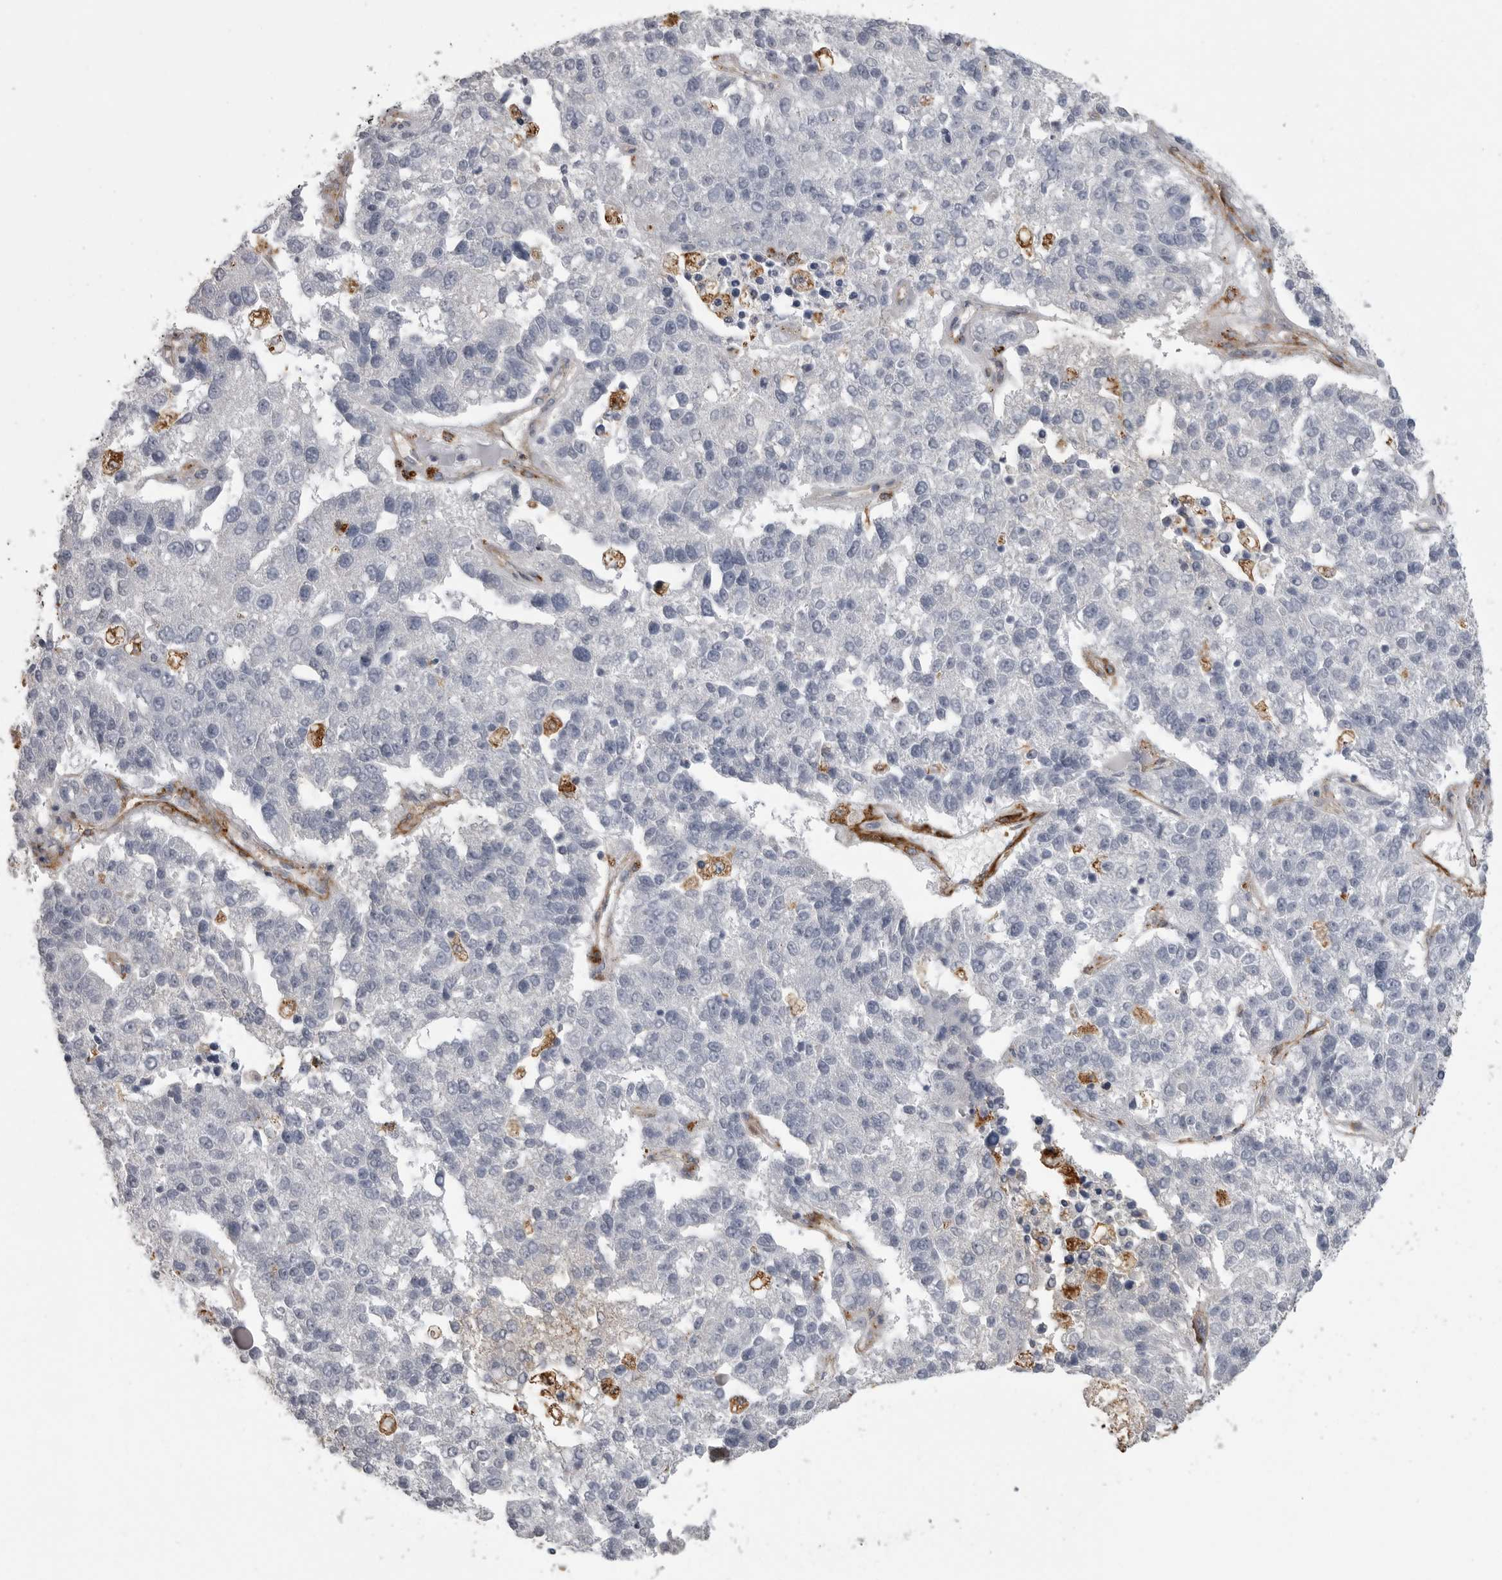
{"staining": {"intensity": "negative", "quantity": "none", "location": "none"}, "tissue": "pancreatic cancer", "cell_type": "Tumor cells", "image_type": "cancer", "snomed": [{"axis": "morphology", "description": "Adenocarcinoma, NOS"}, {"axis": "topography", "description": "Pancreas"}], "caption": "Immunohistochemistry (IHC) of adenocarcinoma (pancreatic) exhibits no positivity in tumor cells.", "gene": "AOC3", "patient": {"sex": "female", "age": 61}}